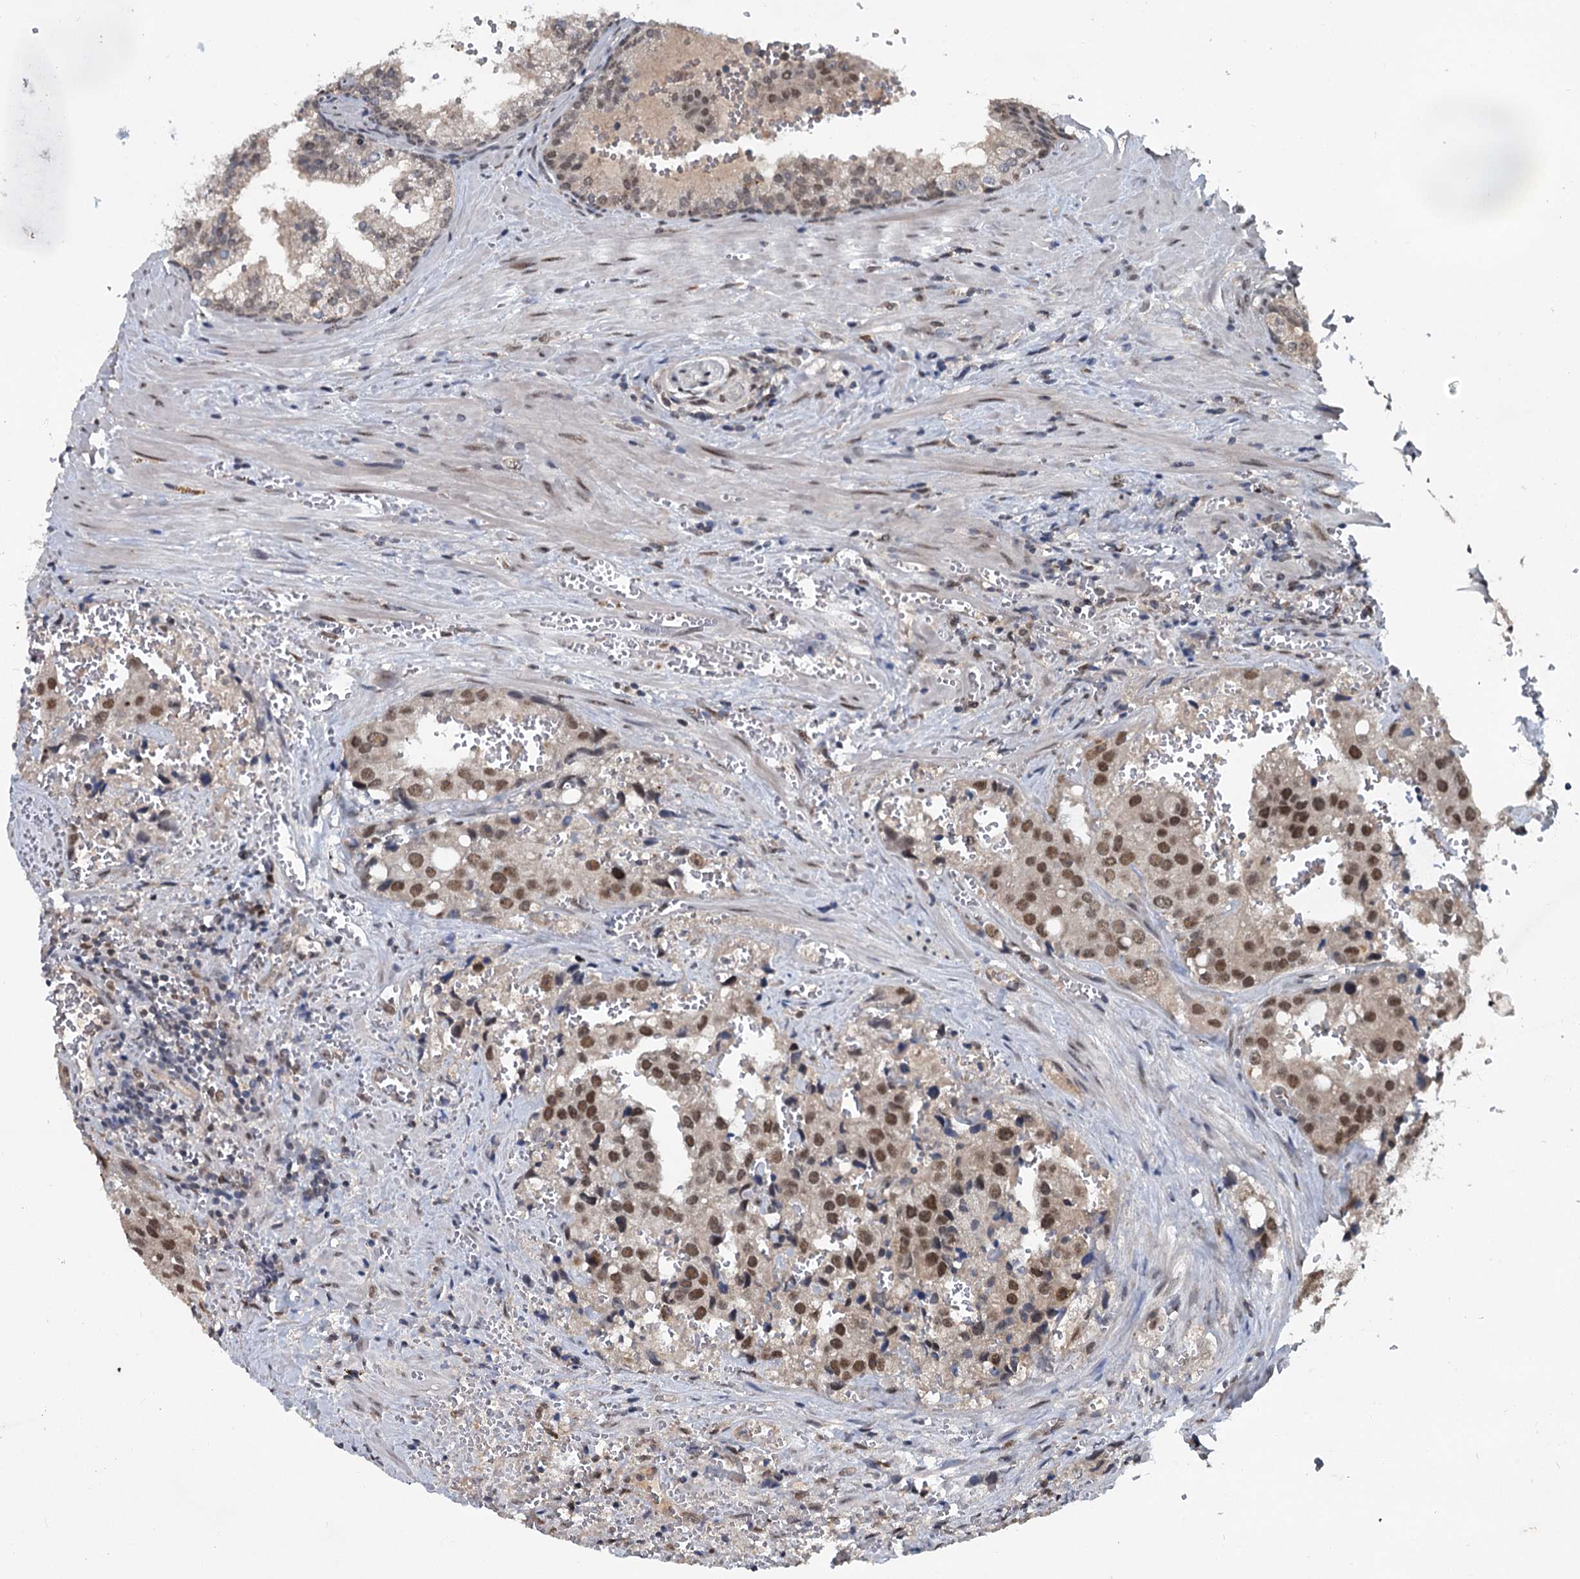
{"staining": {"intensity": "moderate", "quantity": "25%-75%", "location": "nuclear"}, "tissue": "prostate cancer", "cell_type": "Tumor cells", "image_type": "cancer", "snomed": [{"axis": "morphology", "description": "Adenocarcinoma, High grade"}, {"axis": "topography", "description": "Prostate"}], "caption": "Approximately 25%-75% of tumor cells in human prostate cancer exhibit moderate nuclear protein staining as visualized by brown immunohistochemical staining.", "gene": "MYG1", "patient": {"sex": "male", "age": 68}}